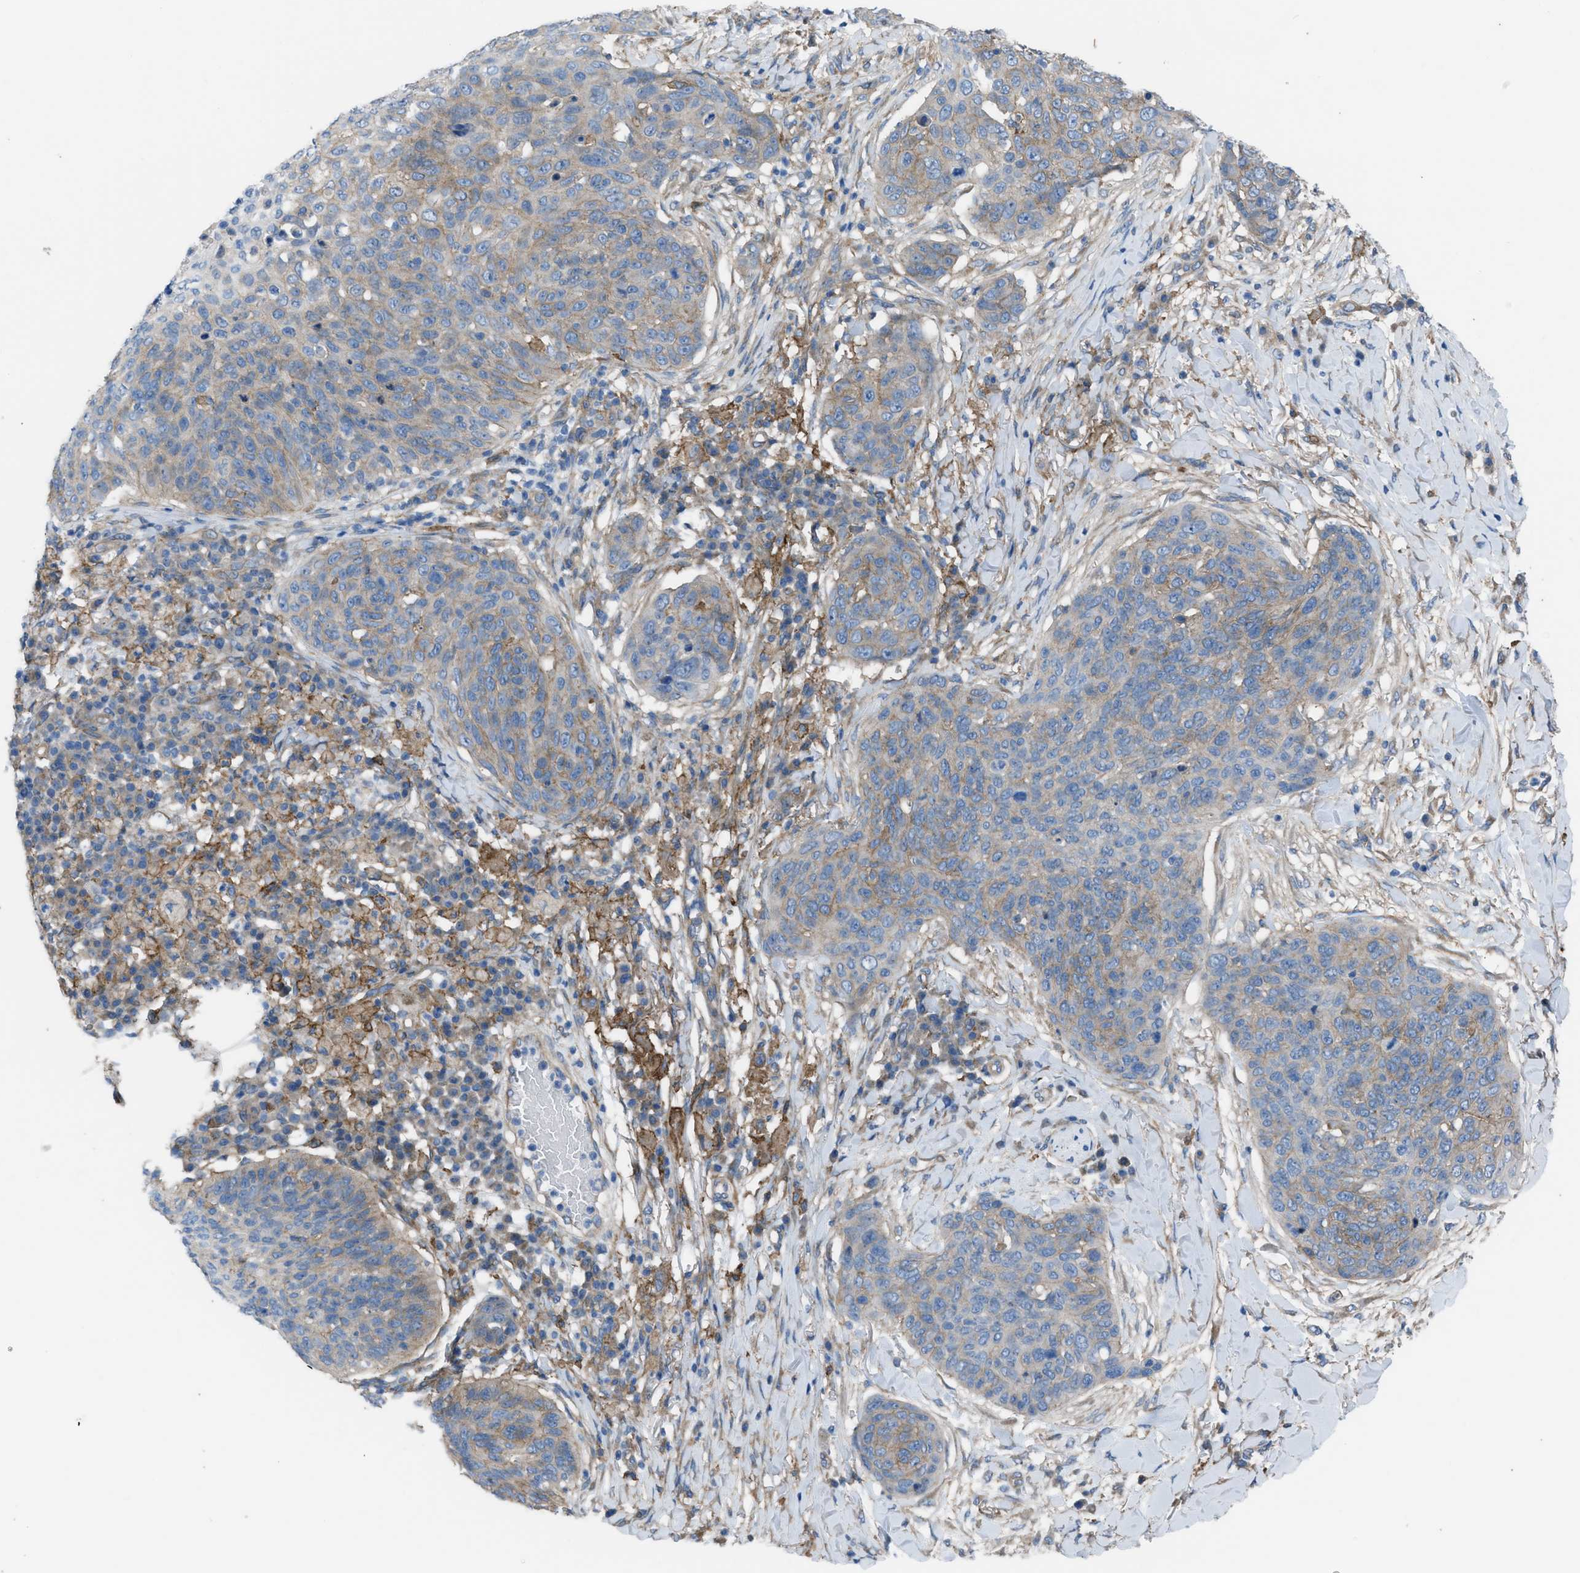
{"staining": {"intensity": "strong", "quantity": "25%-75%", "location": "cytoplasmic/membranous"}, "tissue": "skin cancer", "cell_type": "Tumor cells", "image_type": "cancer", "snomed": [{"axis": "morphology", "description": "Squamous cell carcinoma in situ, NOS"}, {"axis": "morphology", "description": "Squamous cell carcinoma, NOS"}, {"axis": "topography", "description": "Skin"}], "caption": "IHC photomicrograph of neoplastic tissue: human squamous cell carcinoma (skin) stained using immunohistochemistry (IHC) exhibits high levels of strong protein expression localized specifically in the cytoplasmic/membranous of tumor cells, appearing as a cytoplasmic/membranous brown color.", "gene": "EGFR", "patient": {"sex": "male", "age": 93}}